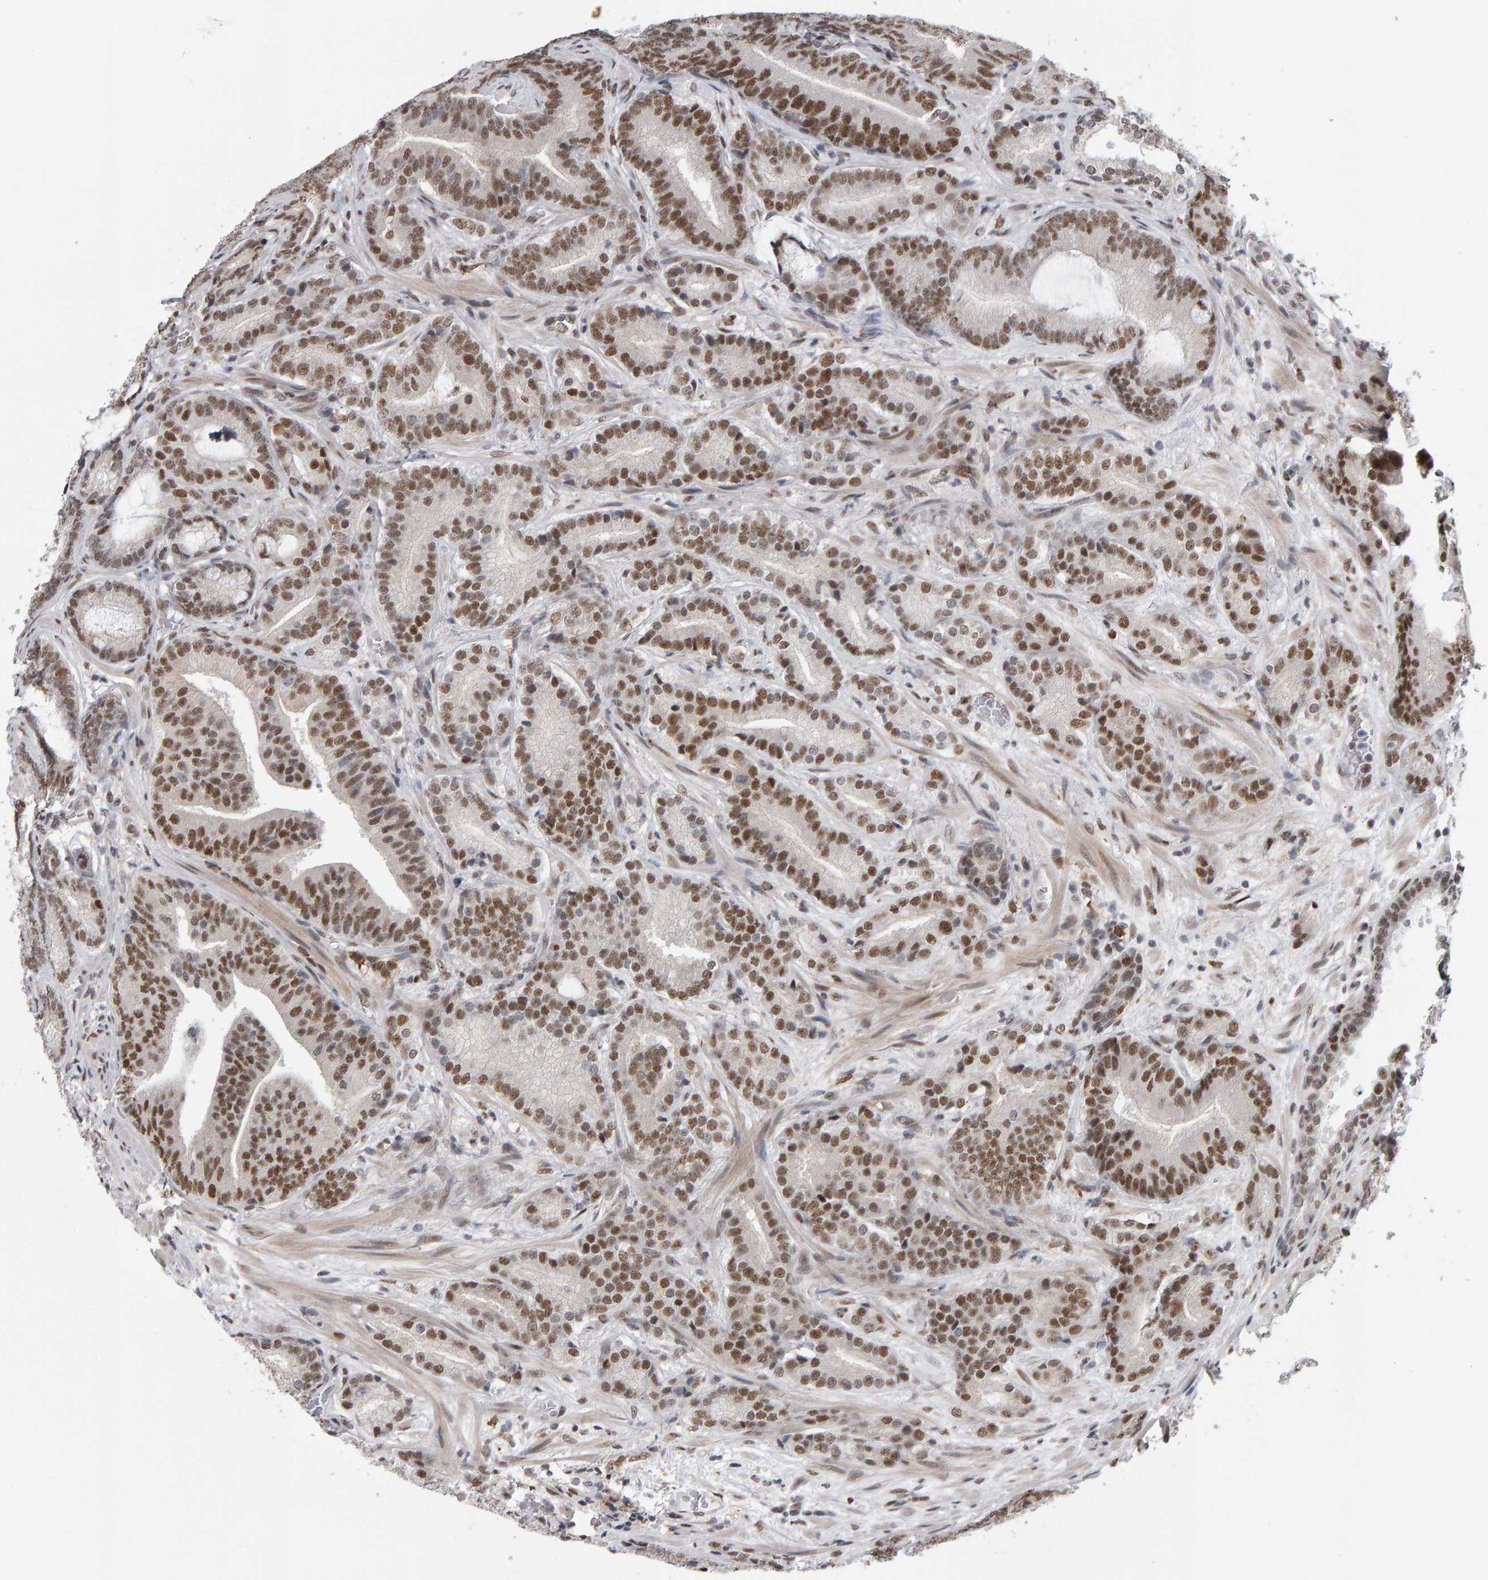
{"staining": {"intensity": "moderate", "quantity": ">75%", "location": "nuclear"}, "tissue": "prostate cancer", "cell_type": "Tumor cells", "image_type": "cancer", "snomed": [{"axis": "morphology", "description": "Adenocarcinoma, High grade"}, {"axis": "topography", "description": "Prostate"}], "caption": "Tumor cells exhibit moderate nuclear positivity in about >75% of cells in prostate cancer (adenocarcinoma (high-grade)). (Stains: DAB (3,3'-diaminobenzidine) in brown, nuclei in blue, Microscopy: brightfield microscopy at high magnification).", "gene": "ATF7IP", "patient": {"sex": "male", "age": 55}}